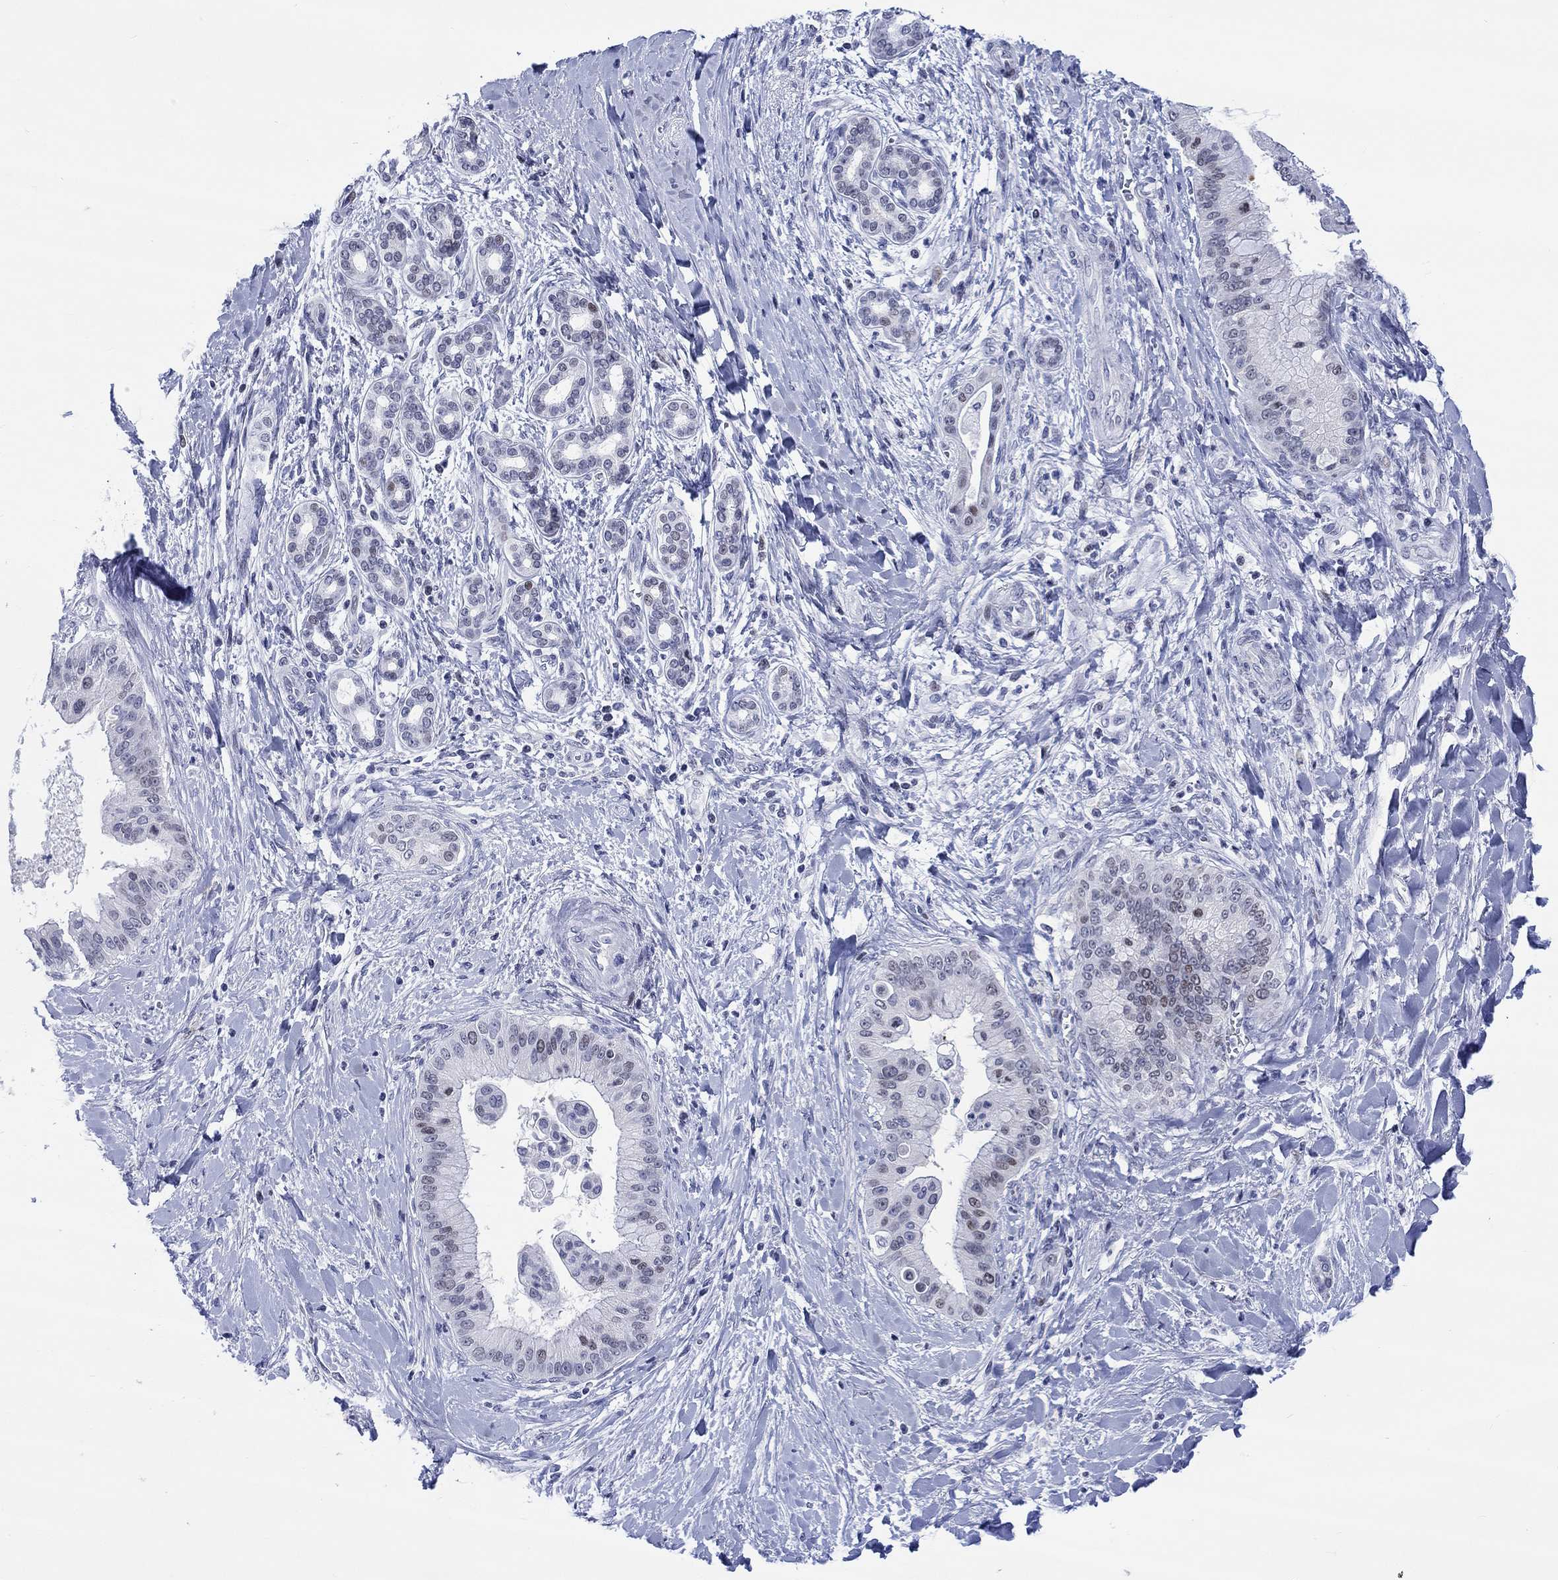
{"staining": {"intensity": "moderate", "quantity": "<25%", "location": "nuclear"}, "tissue": "liver cancer", "cell_type": "Tumor cells", "image_type": "cancer", "snomed": [{"axis": "morphology", "description": "Cholangiocarcinoma"}, {"axis": "topography", "description": "Liver"}], "caption": "Immunohistochemistry staining of cholangiocarcinoma (liver), which reveals low levels of moderate nuclear expression in approximately <25% of tumor cells indicating moderate nuclear protein positivity. The staining was performed using DAB (brown) for protein detection and nuclei were counterstained in hematoxylin (blue).", "gene": "CDCA2", "patient": {"sex": "female", "age": 54}}